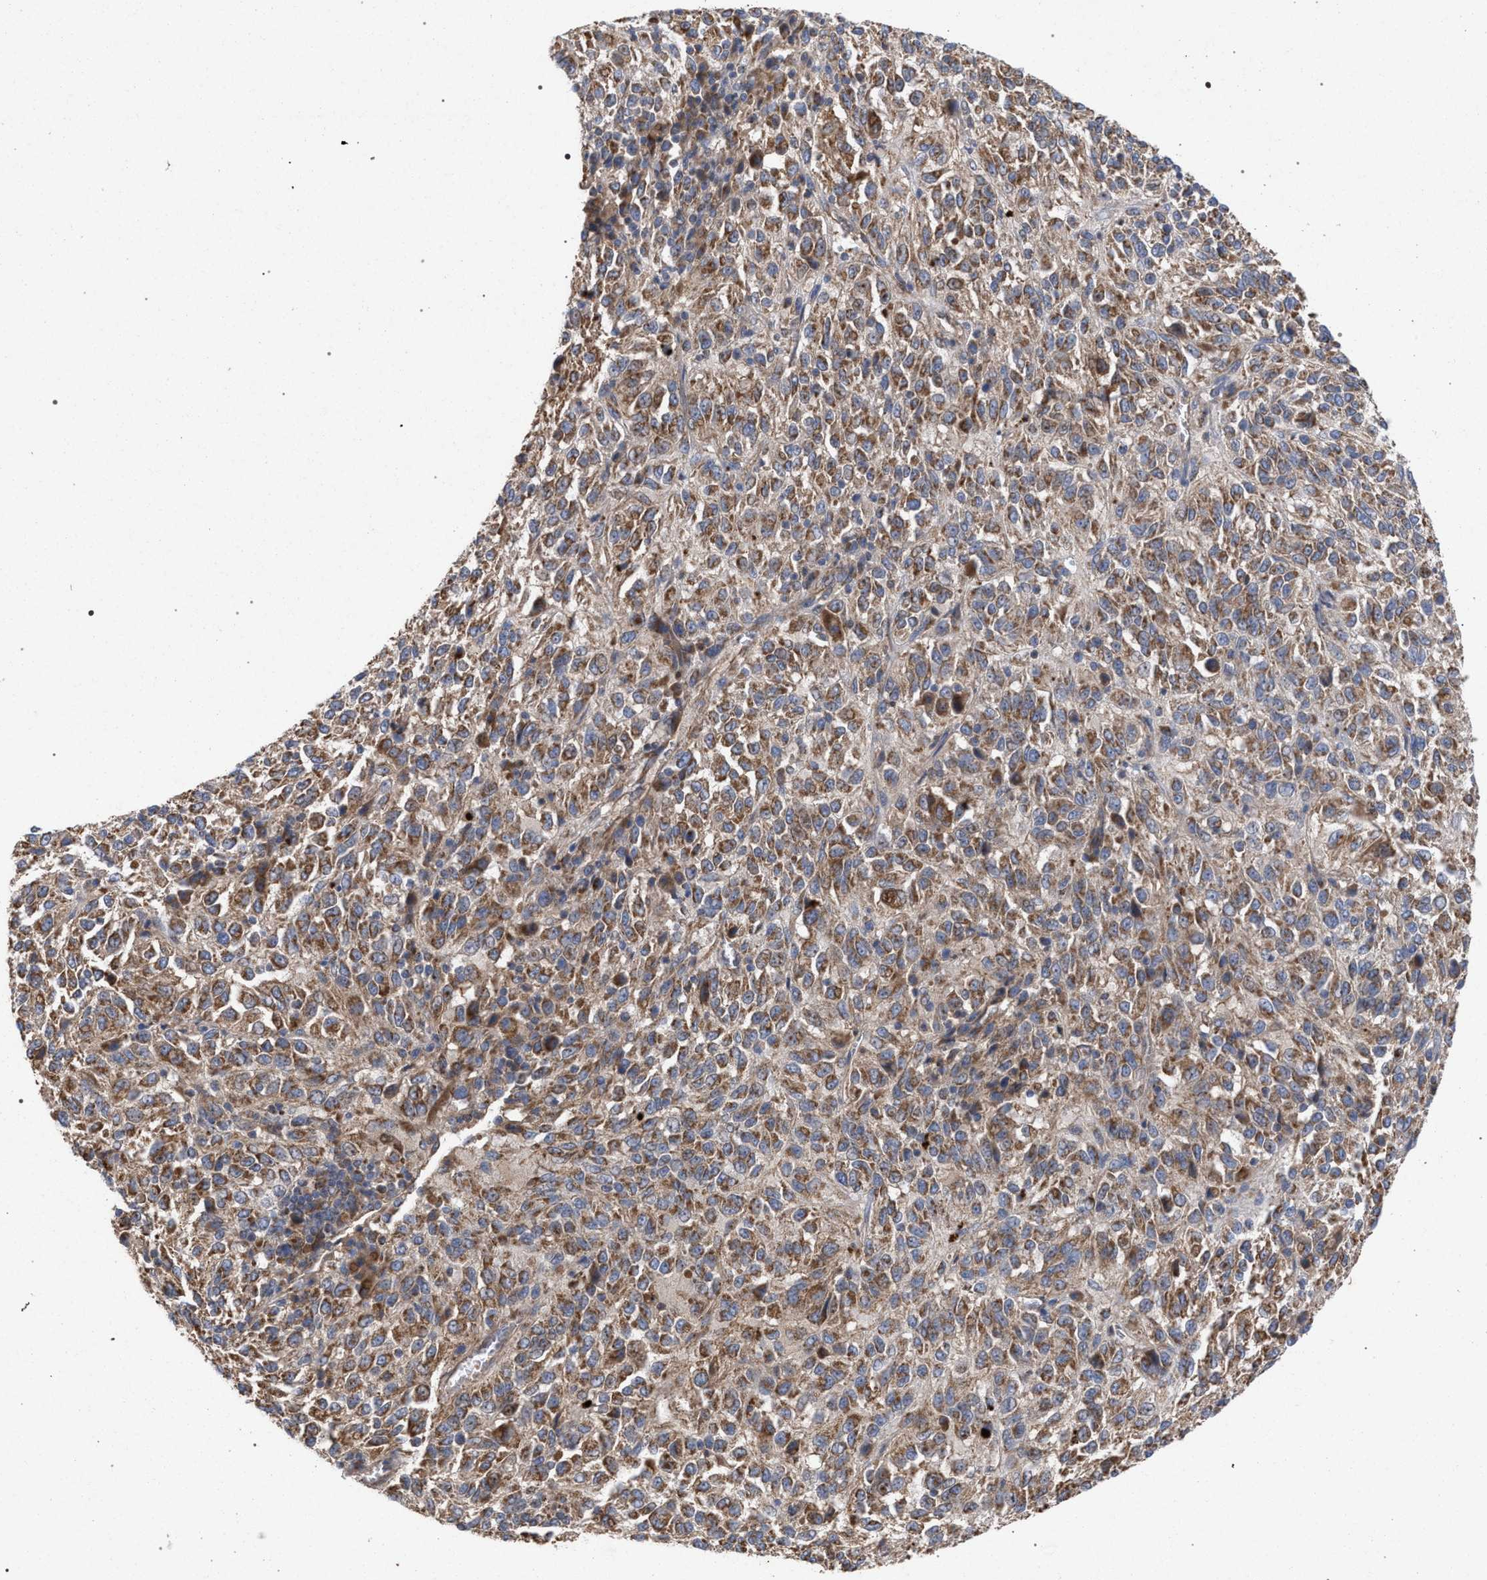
{"staining": {"intensity": "moderate", "quantity": ">75%", "location": "cytoplasmic/membranous"}, "tissue": "melanoma", "cell_type": "Tumor cells", "image_type": "cancer", "snomed": [{"axis": "morphology", "description": "Malignant melanoma, Metastatic site"}, {"axis": "topography", "description": "Lung"}], "caption": "Approximately >75% of tumor cells in human melanoma exhibit moderate cytoplasmic/membranous protein expression as visualized by brown immunohistochemical staining.", "gene": "BCL2L12", "patient": {"sex": "male", "age": 64}}